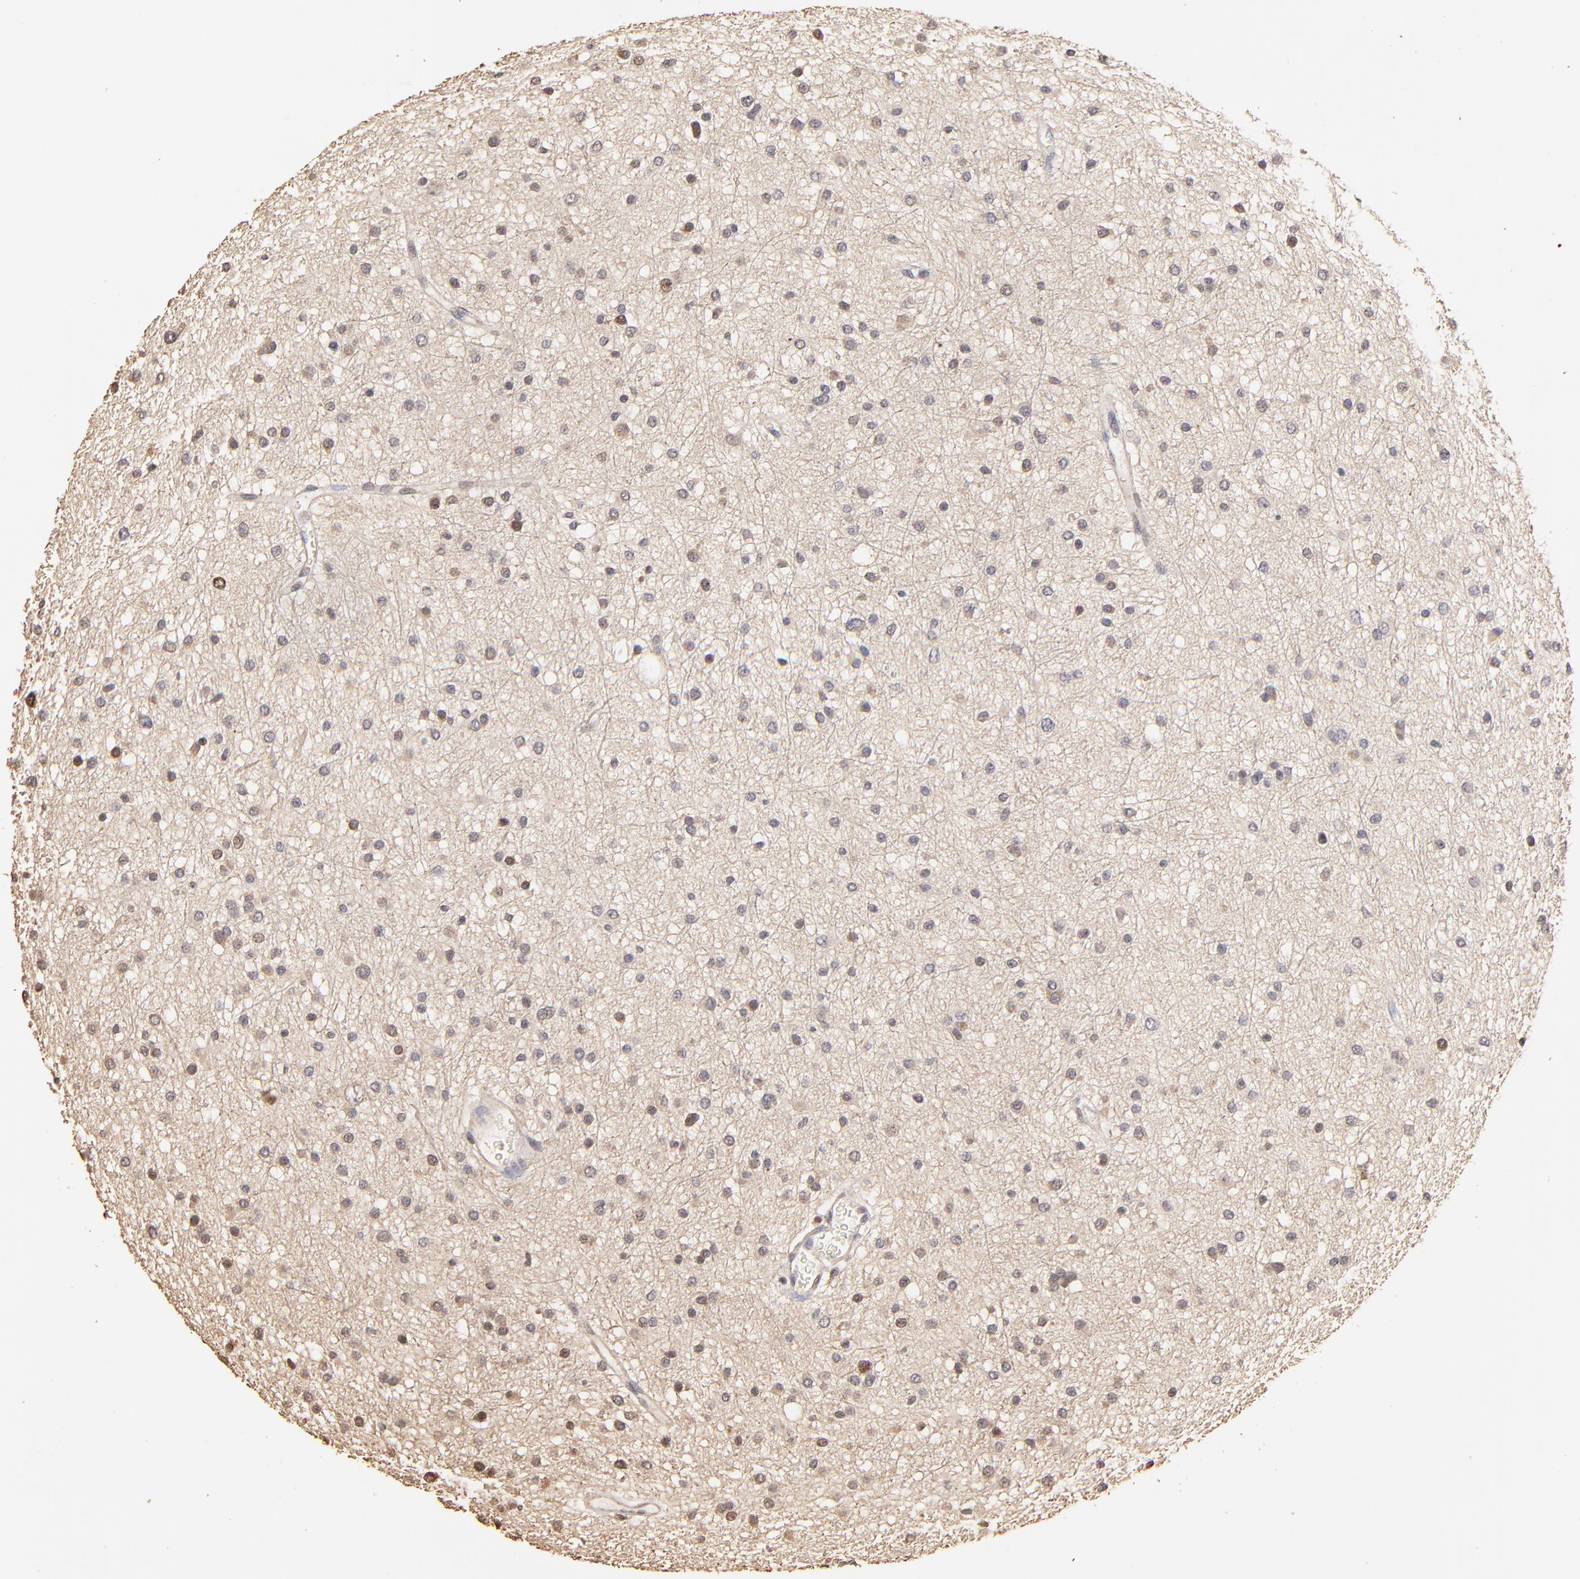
{"staining": {"intensity": "moderate", "quantity": "<25%", "location": "nuclear"}, "tissue": "glioma", "cell_type": "Tumor cells", "image_type": "cancer", "snomed": [{"axis": "morphology", "description": "Glioma, malignant, Low grade"}, {"axis": "topography", "description": "Brain"}], "caption": "Protein positivity by immunohistochemistry reveals moderate nuclear expression in about <25% of tumor cells in malignant glioma (low-grade).", "gene": "BIRC5", "patient": {"sex": "female", "age": 36}}